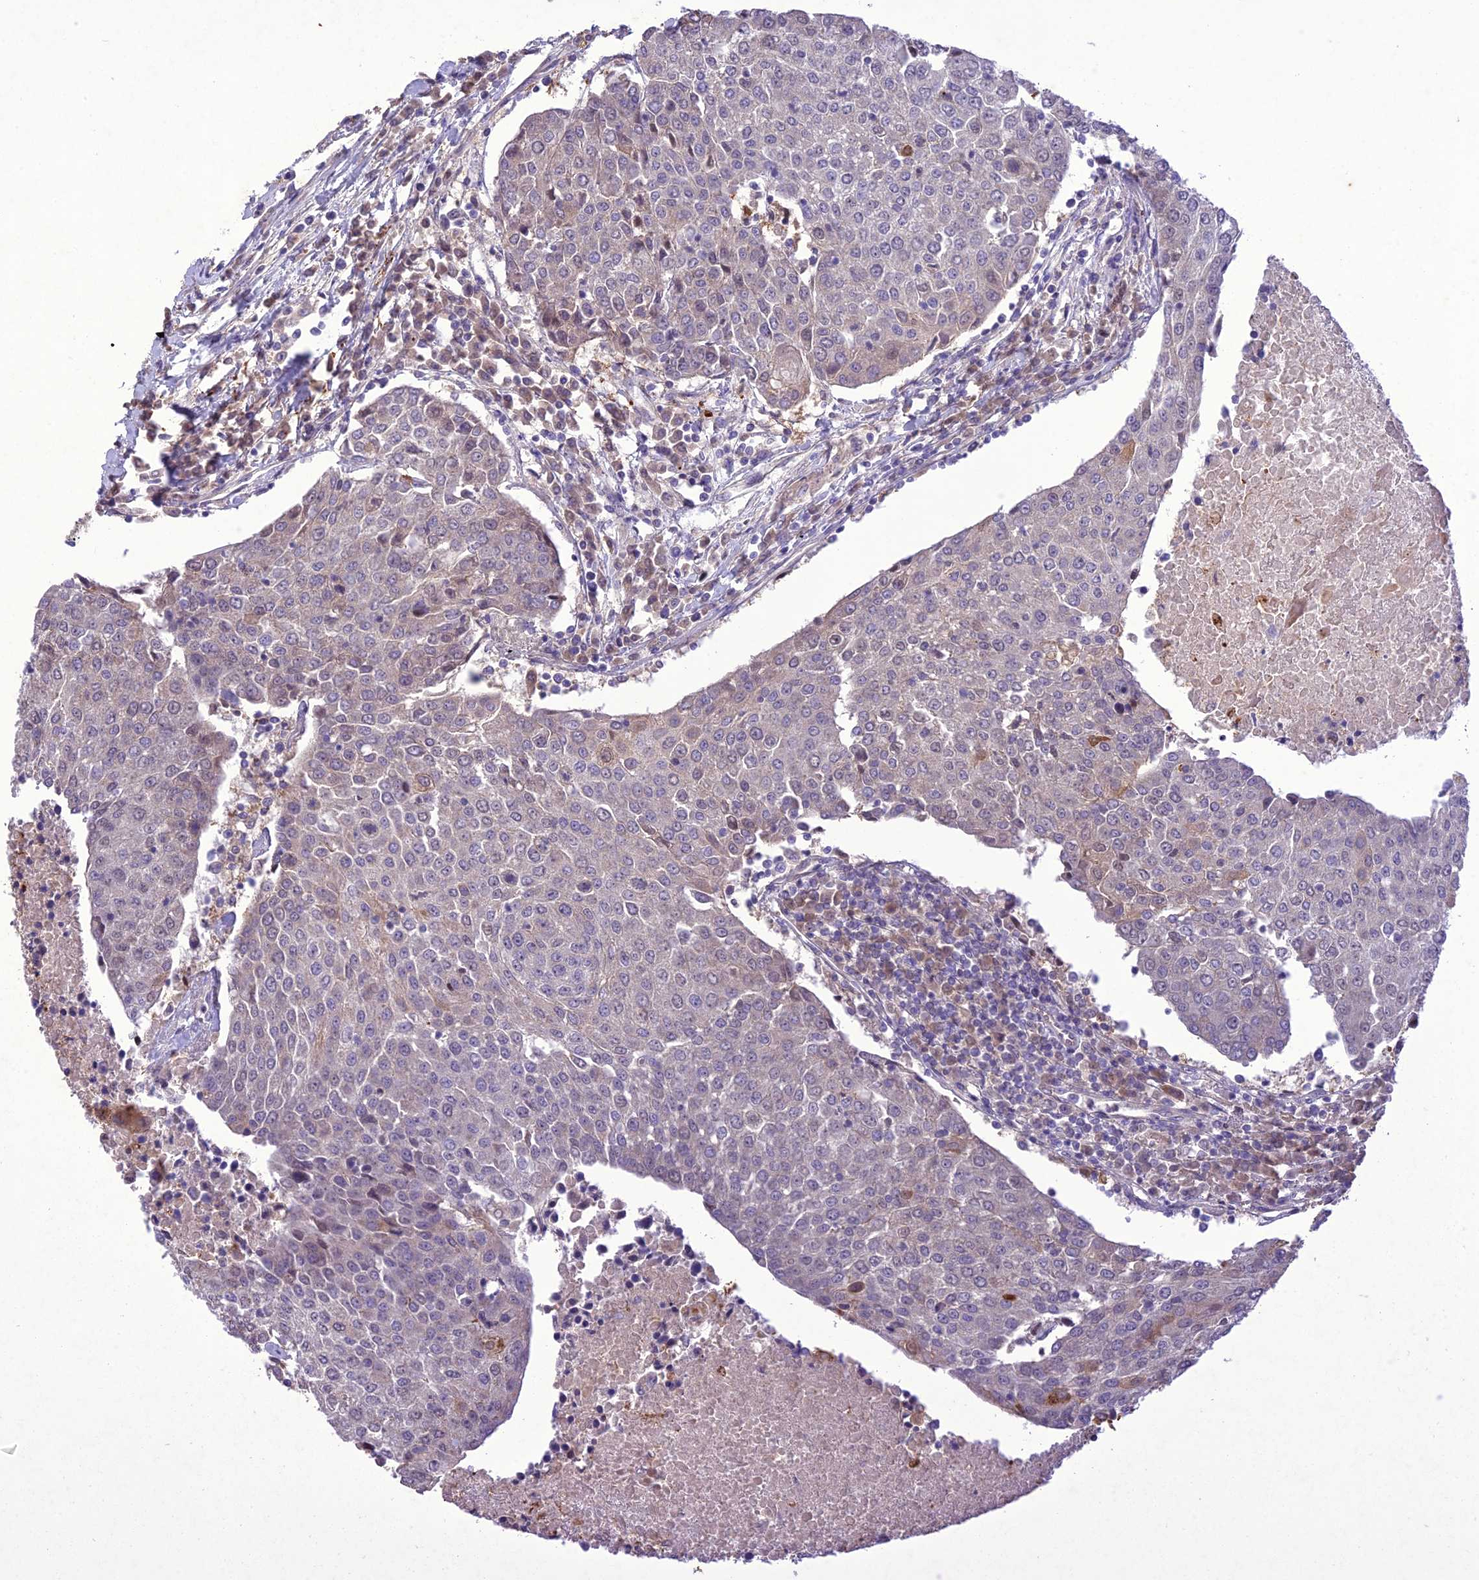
{"staining": {"intensity": "negative", "quantity": "none", "location": "none"}, "tissue": "urothelial cancer", "cell_type": "Tumor cells", "image_type": "cancer", "snomed": [{"axis": "morphology", "description": "Urothelial carcinoma, High grade"}, {"axis": "topography", "description": "Urinary bladder"}], "caption": "High-grade urothelial carcinoma was stained to show a protein in brown. There is no significant positivity in tumor cells.", "gene": "ANKRD52", "patient": {"sex": "female", "age": 85}}